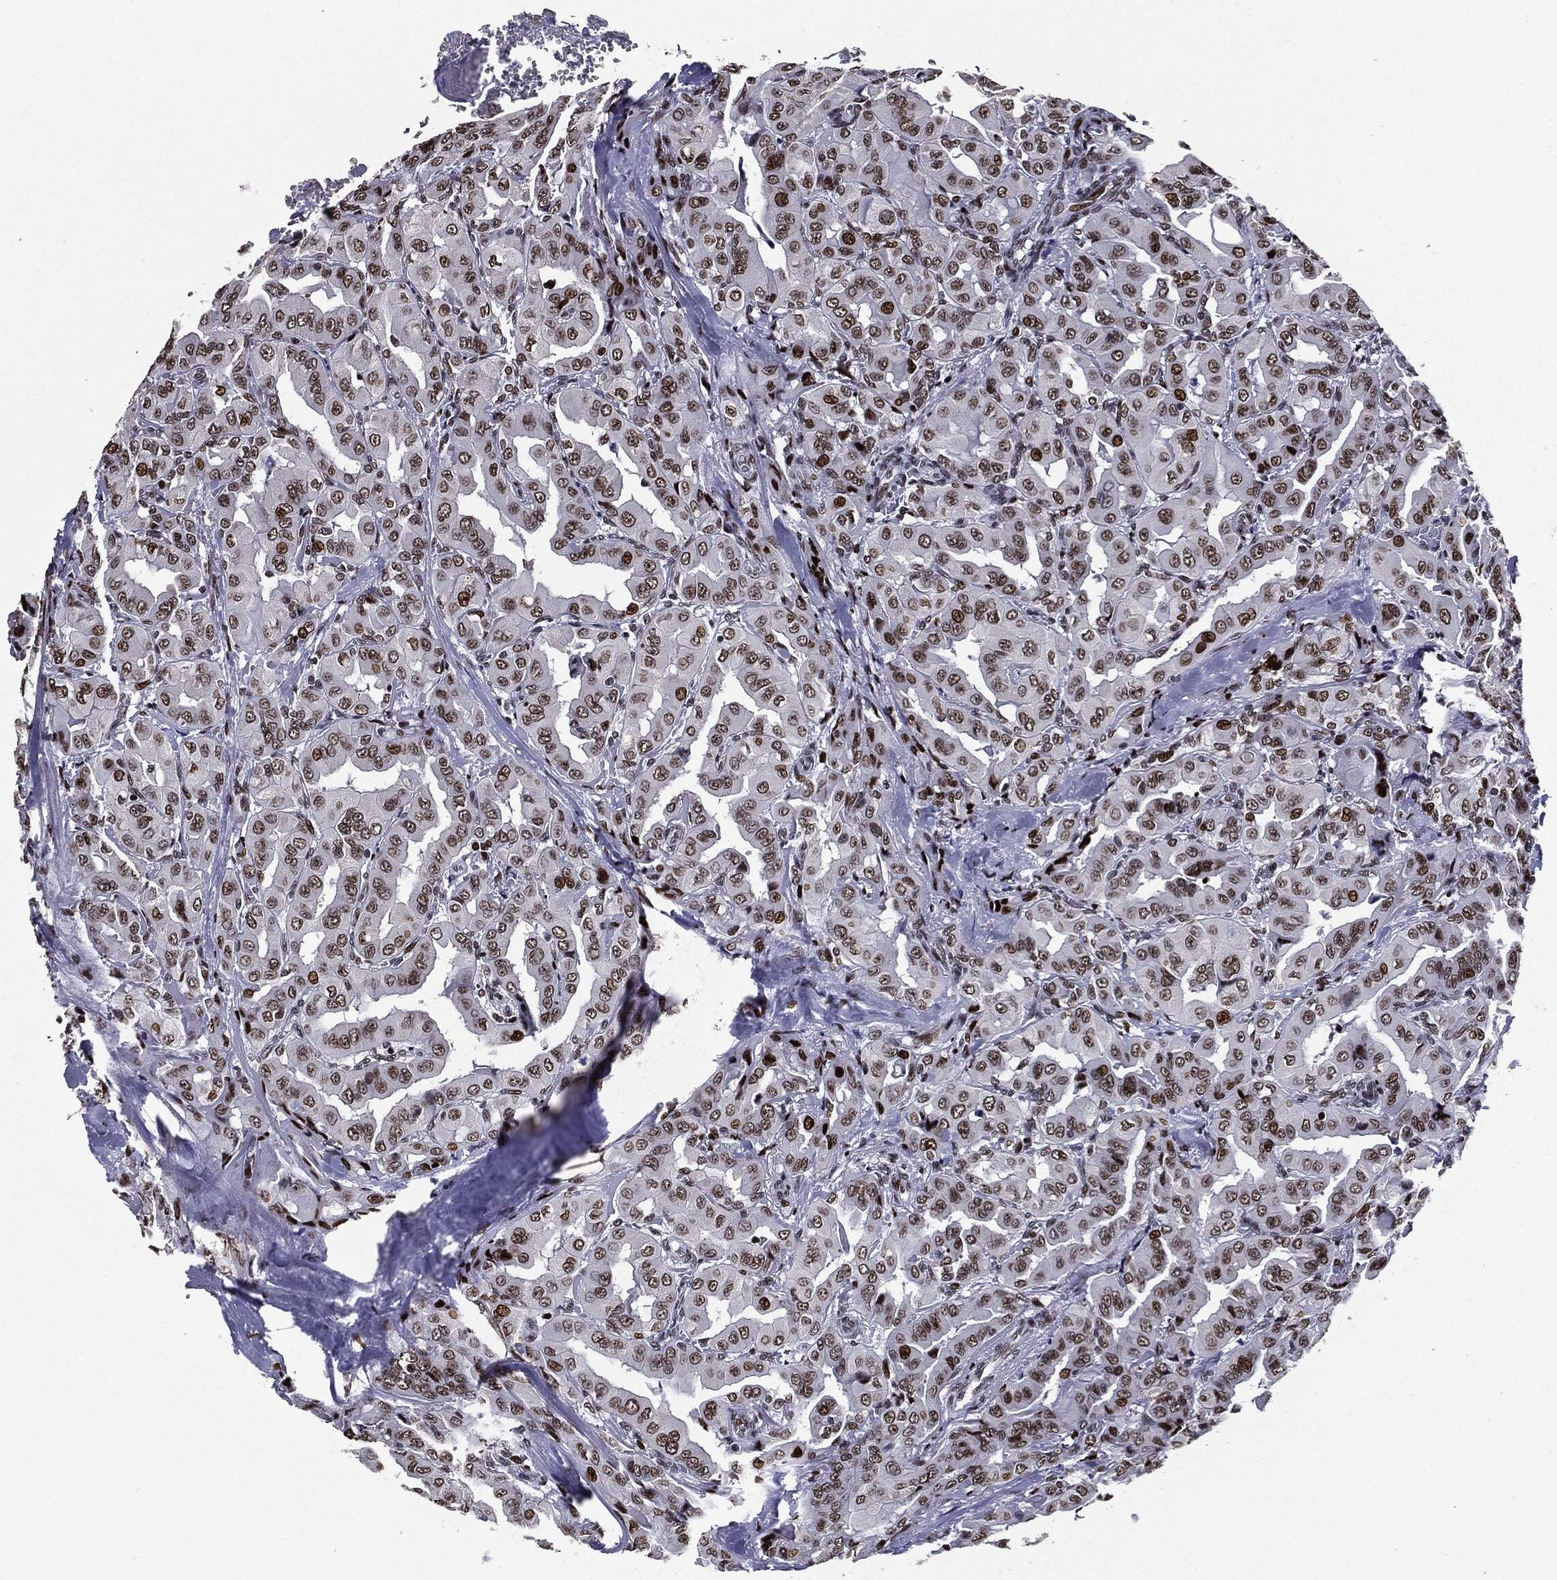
{"staining": {"intensity": "moderate", "quantity": ">75%", "location": "nuclear"}, "tissue": "thyroid cancer", "cell_type": "Tumor cells", "image_type": "cancer", "snomed": [{"axis": "morphology", "description": "Normal tissue, NOS"}, {"axis": "morphology", "description": "Papillary adenocarcinoma, NOS"}, {"axis": "topography", "description": "Thyroid gland"}], "caption": "Human papillary adenocarcinoma (thyroid) stained with a protein marker demonstrates moderate staining in tumor cells.", "gene": "ZFP91", "patient": {"sex": "female", "age": 66}}